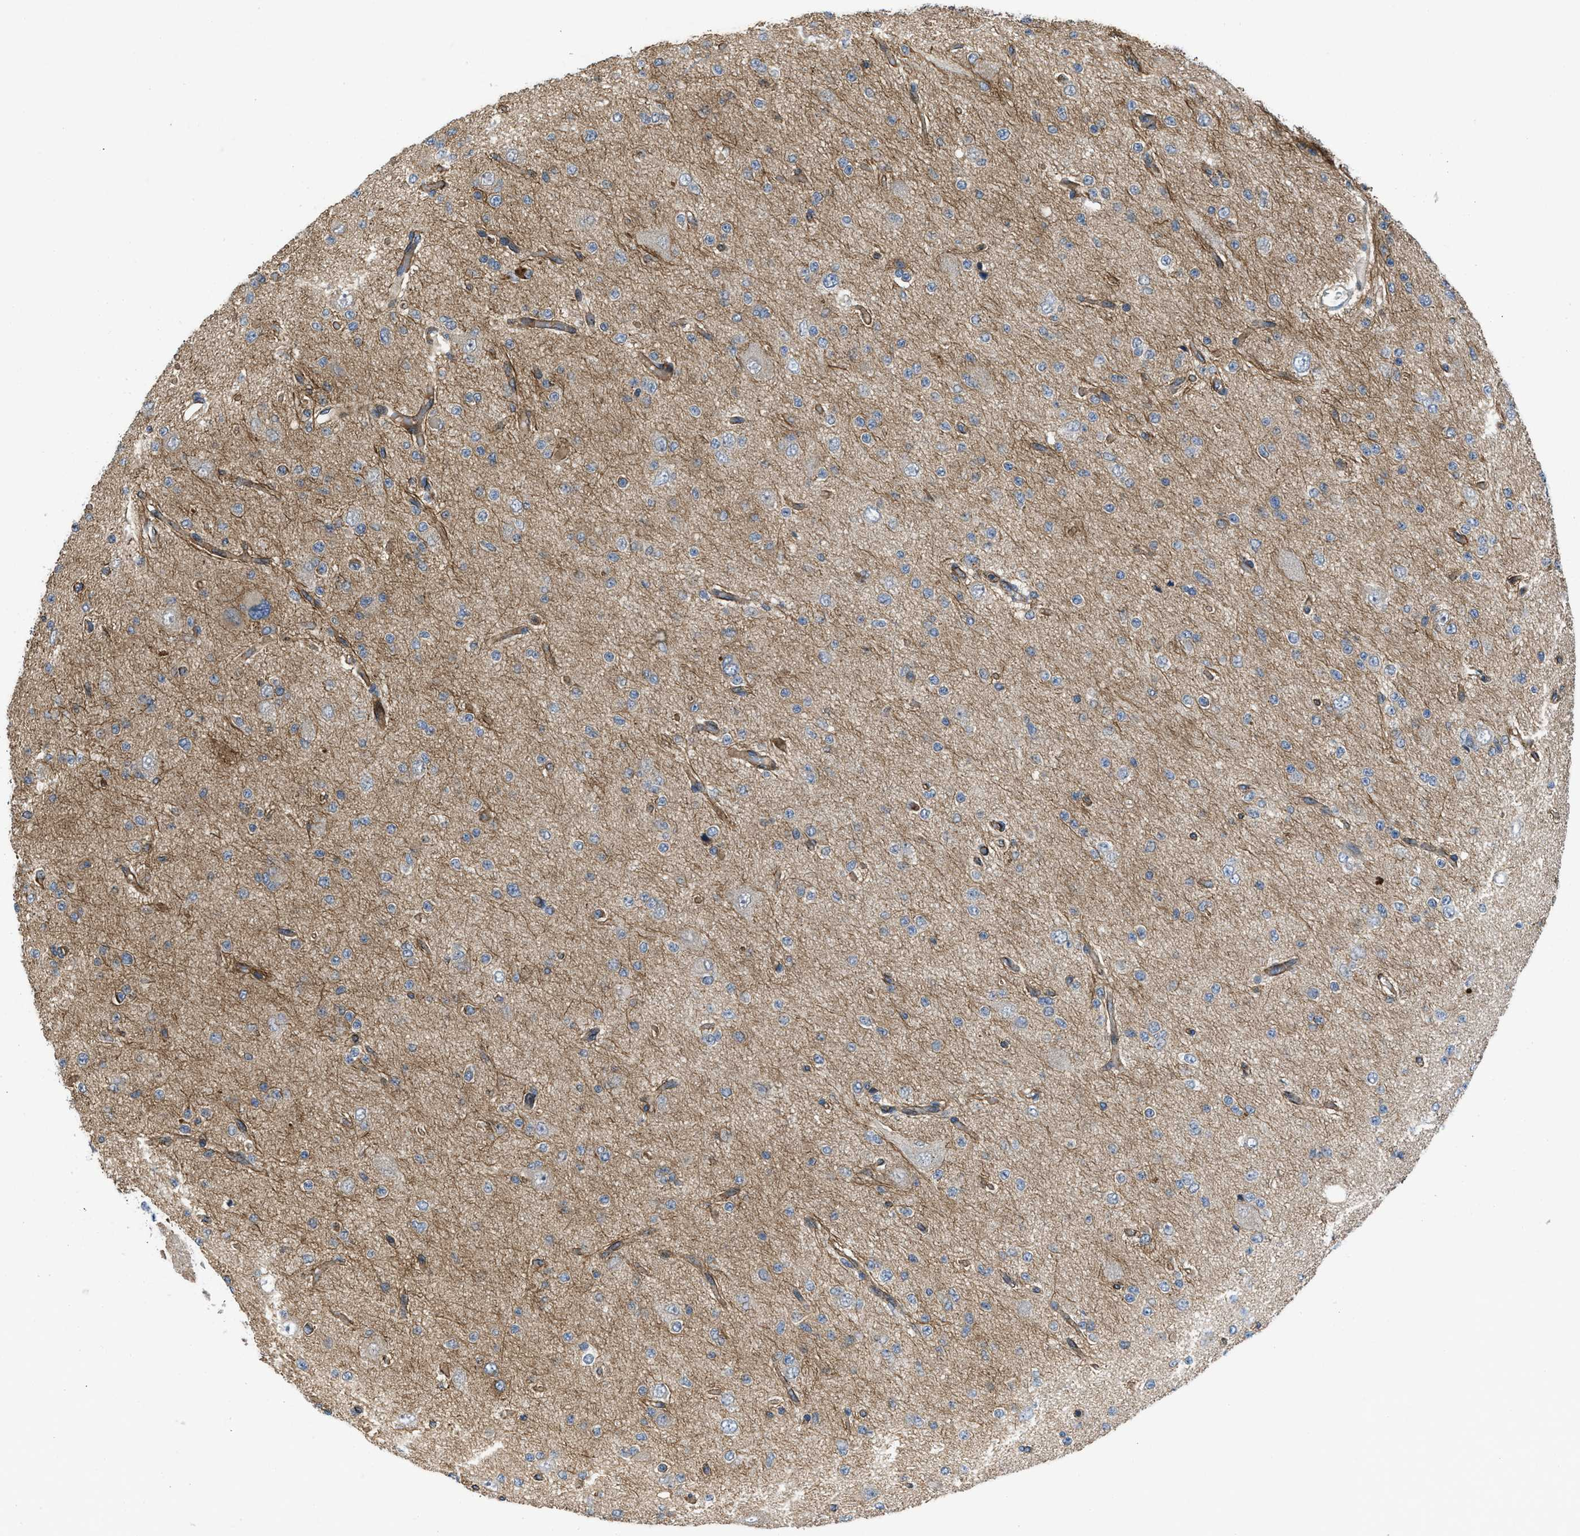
{"staining": {"intensity": "weak", "quantity": "<25%", "location": "cytoplasmic/membranous"}, "tissue": "glioma", "cell_type": "Tumor cells", "image_type": "cancer", "snomed": [{"axis": "morphology", "description": "Glioma, malignant, Low grade"}, {"axis": "topography", "description": "Brain"}], "caption": "A high-resolution histopathology image shows IHC staining of malignant glioma (low-grade), which displays no significant expression in tumor cells.", "gene": "GPATCH2L", "patient": {"sex": "male", "age": 38}}